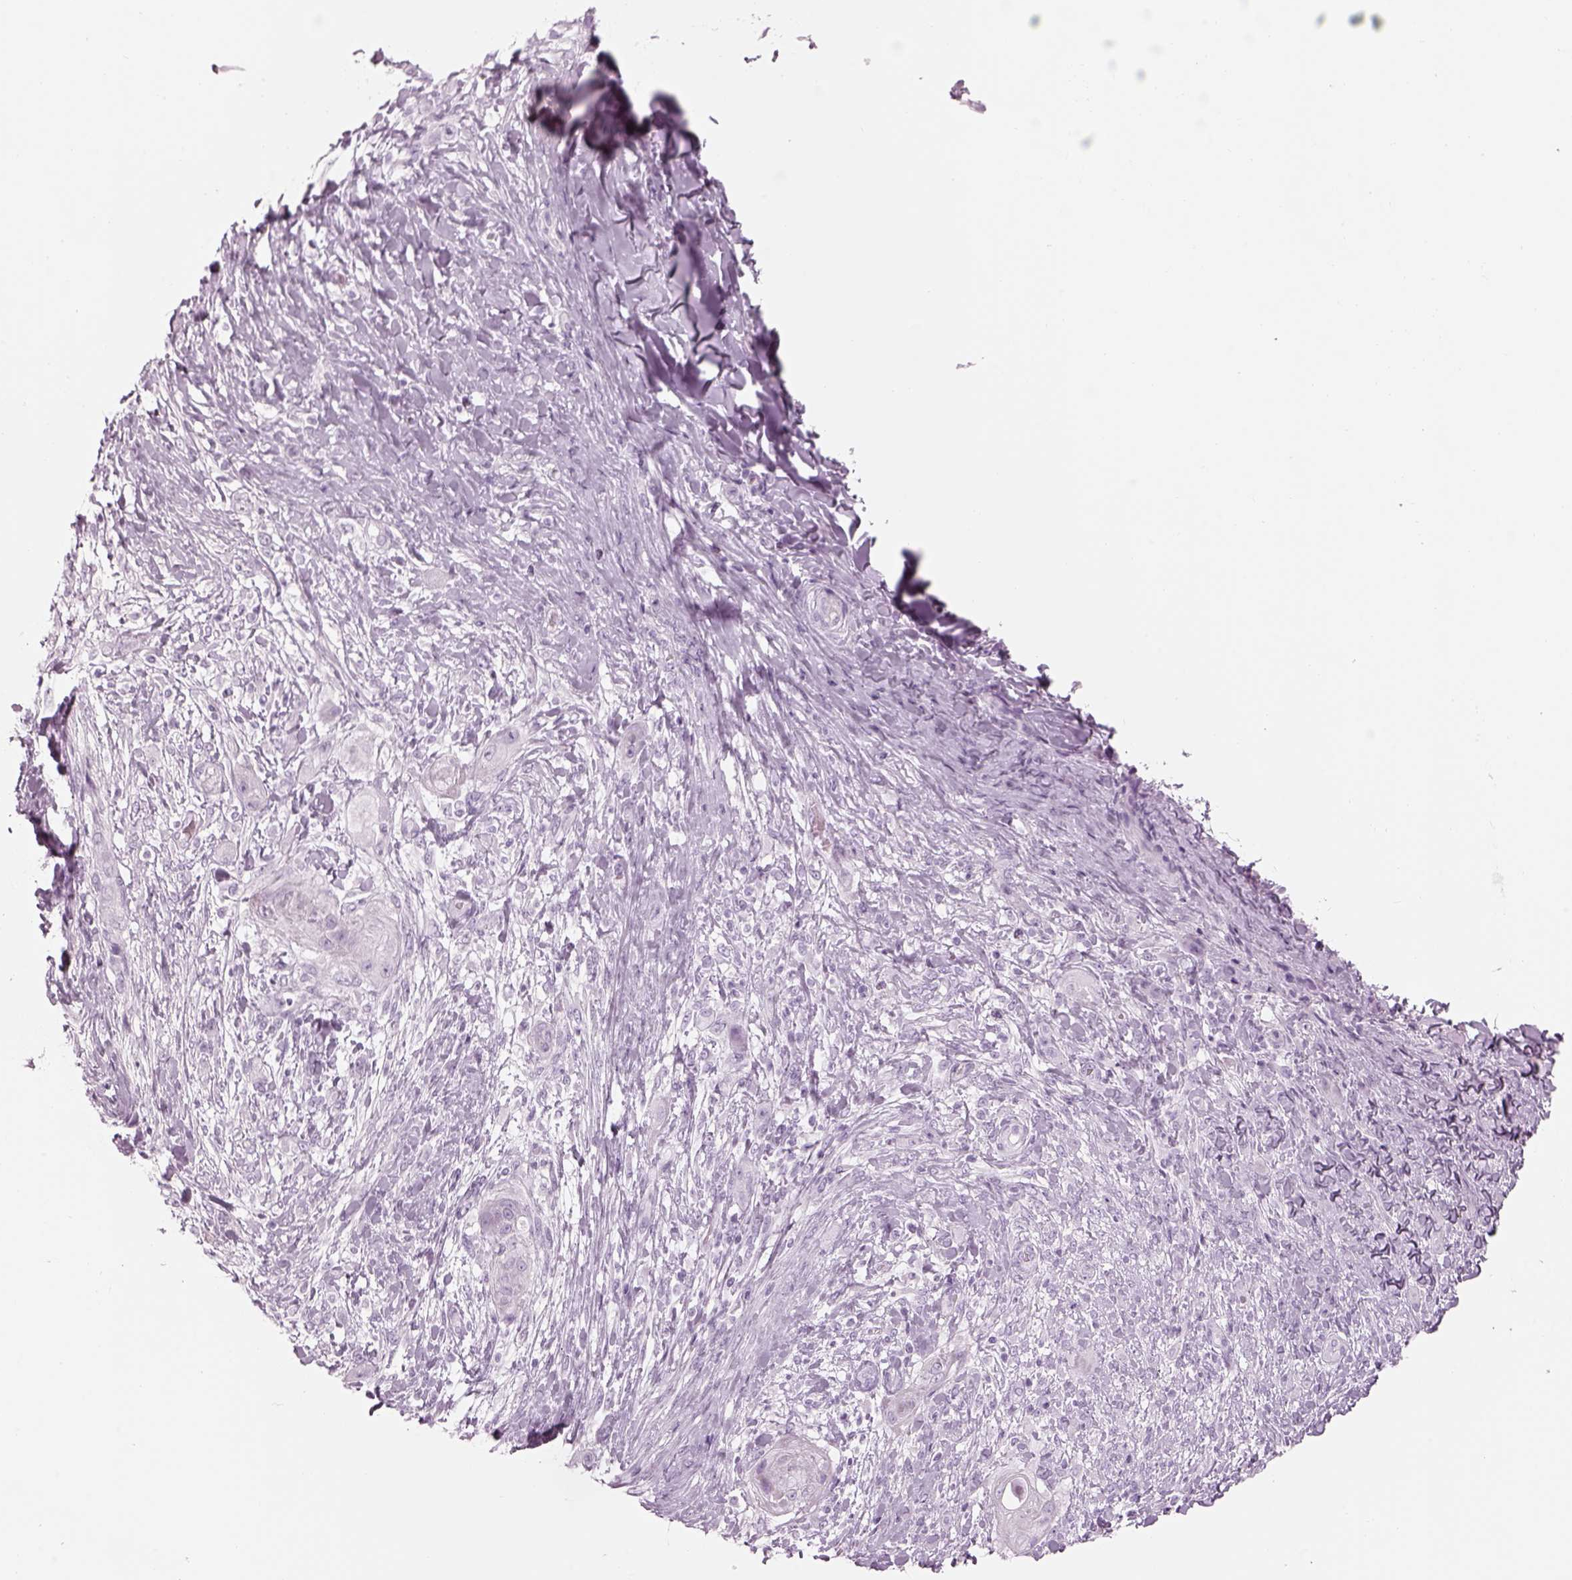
{"staining": {"intensity": "negative", "quantity": "none", "location": "none"}, "tissue": "skin cancer", "cell_type": "Tumor cells", "image_type": "cancer", "snomed": [{"axis": "morphology", "description": "Squamous cell carcinoma, NOS"}, {"axis": "topography", "description": "Skin"}], "caption": "There is no significant expression in tumor cells of squamous cell carcinoma (skin).", "gene": "SAG", "patient": {"sex": "male", "age": 62}}